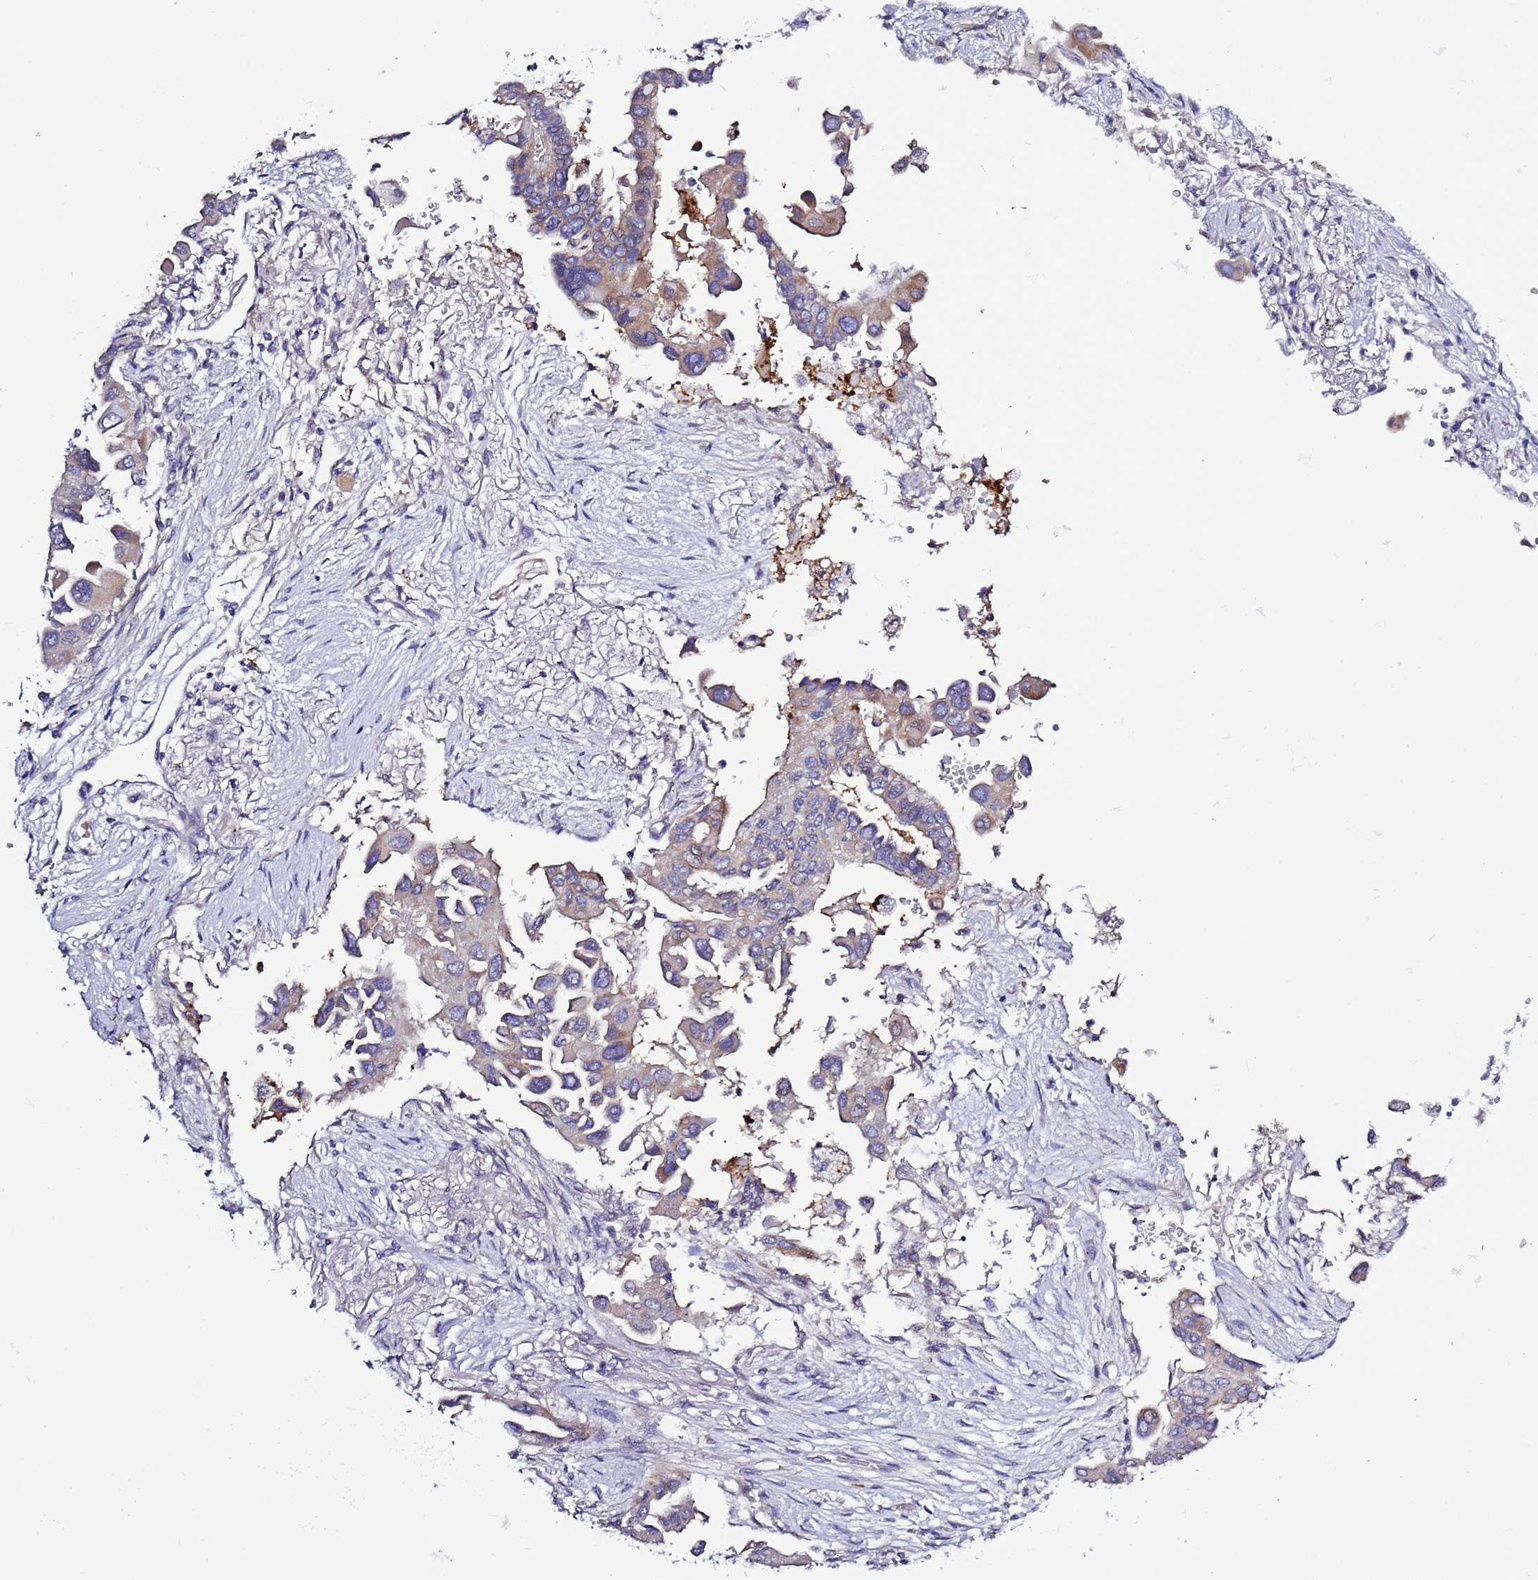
{"staining": {"intensity": "weak", "quantity": "<25%", "location": "cytoplasmic/membranous"}, "tissue": "lung cancer", "cell_type": "Tumor cells", "image_type": "cancer", "snomed": [{"axis": "morphology", "description": "Adenocarcinoma, NOS"}, {"axis": "topography", "description": "Lung"}], "caption": "Immunohistochemistry (IHC) micrograph of human lung cancer stained for a protein (brown), which demonstrates no positivity in tumor cells. (DAB (3,3'-diaminobenzidine) immunohistochemistry (IHC) with hematoxylin counter stain).", "gene": "SPCS1", "patient": {"sex": "female", "age": 76}}